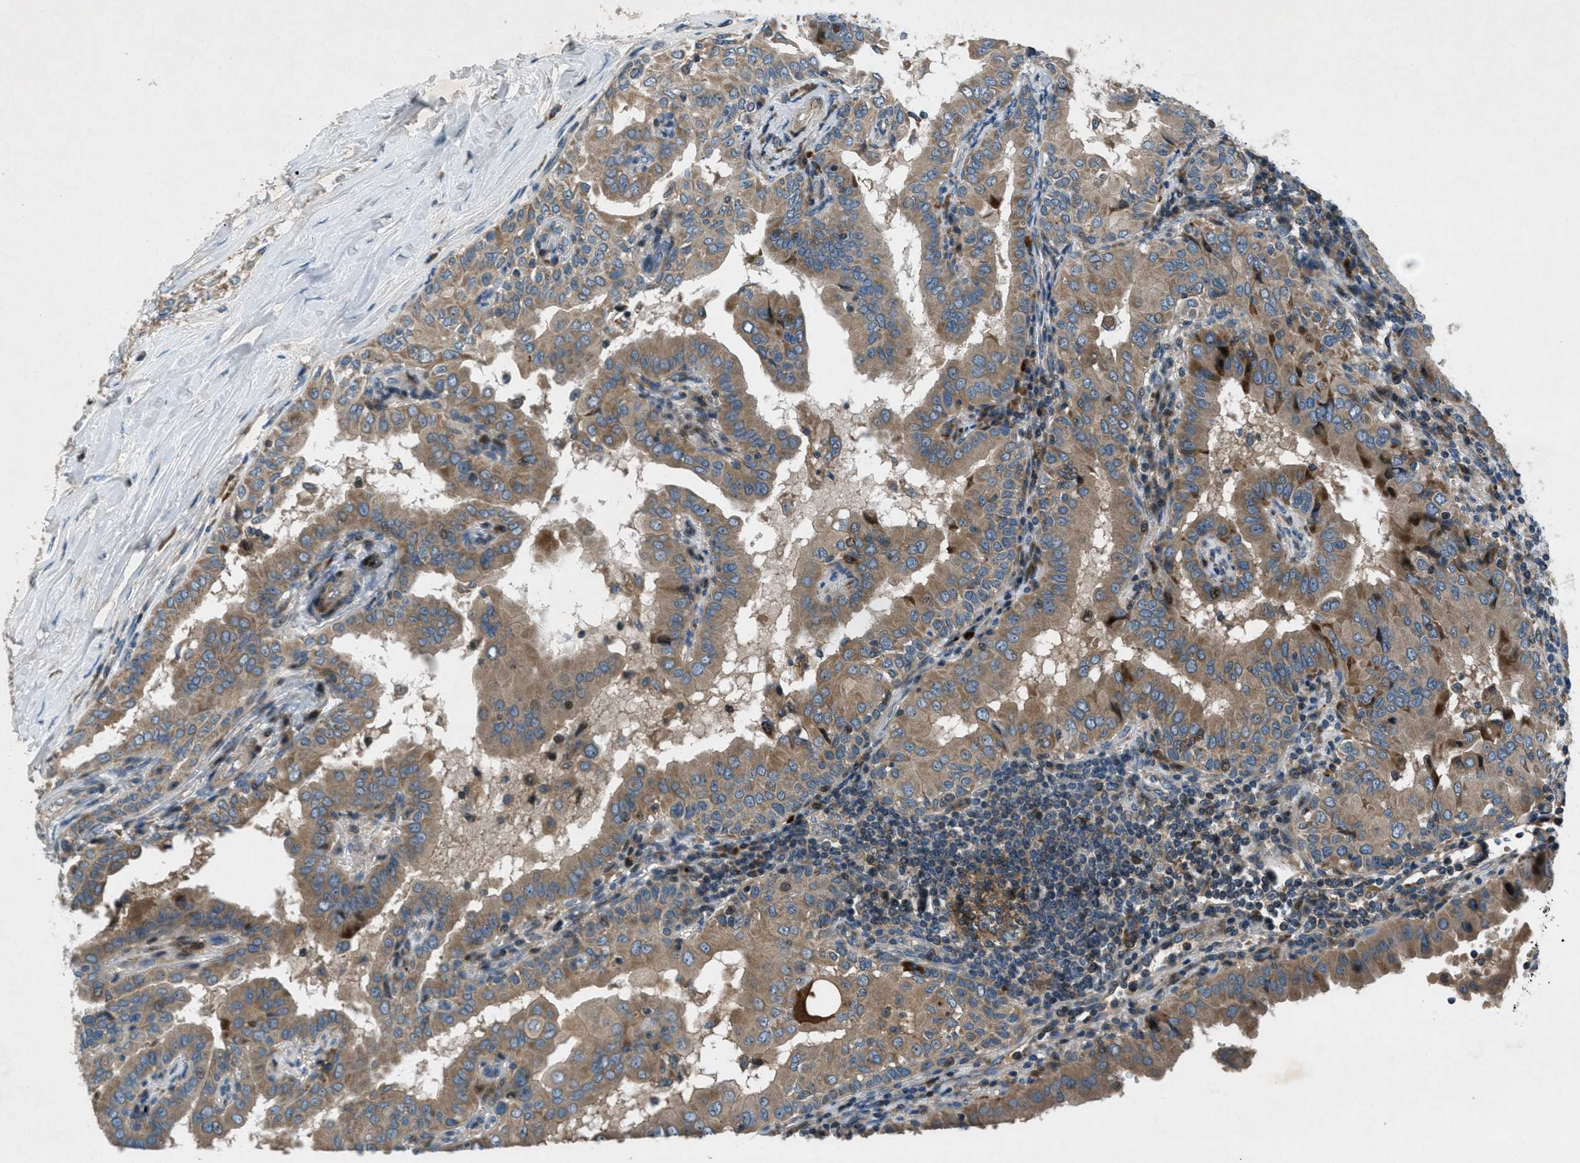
{"staining": {"intensity": "moderate", "quantity": ">75%", "location": "cytoplasmic/membranous"}, "tissue": "thyroid cancer", "cell_type": "Tumor cells", "image_type": "cancer", "snomed": [{"axis": "morphology", "description": "Papillary adenocarcinoma, NOS"}, {"axis": "topography", "description": "Thyroid gland"}], "caption": "A medium amount of moderate cytoplasmic/membranous positivity is identified in approximately >75% of tumor cells in thyroid cancer tissue.", "gene": "CLEC2D", "patient": {"sex": "male", "age": 33}}